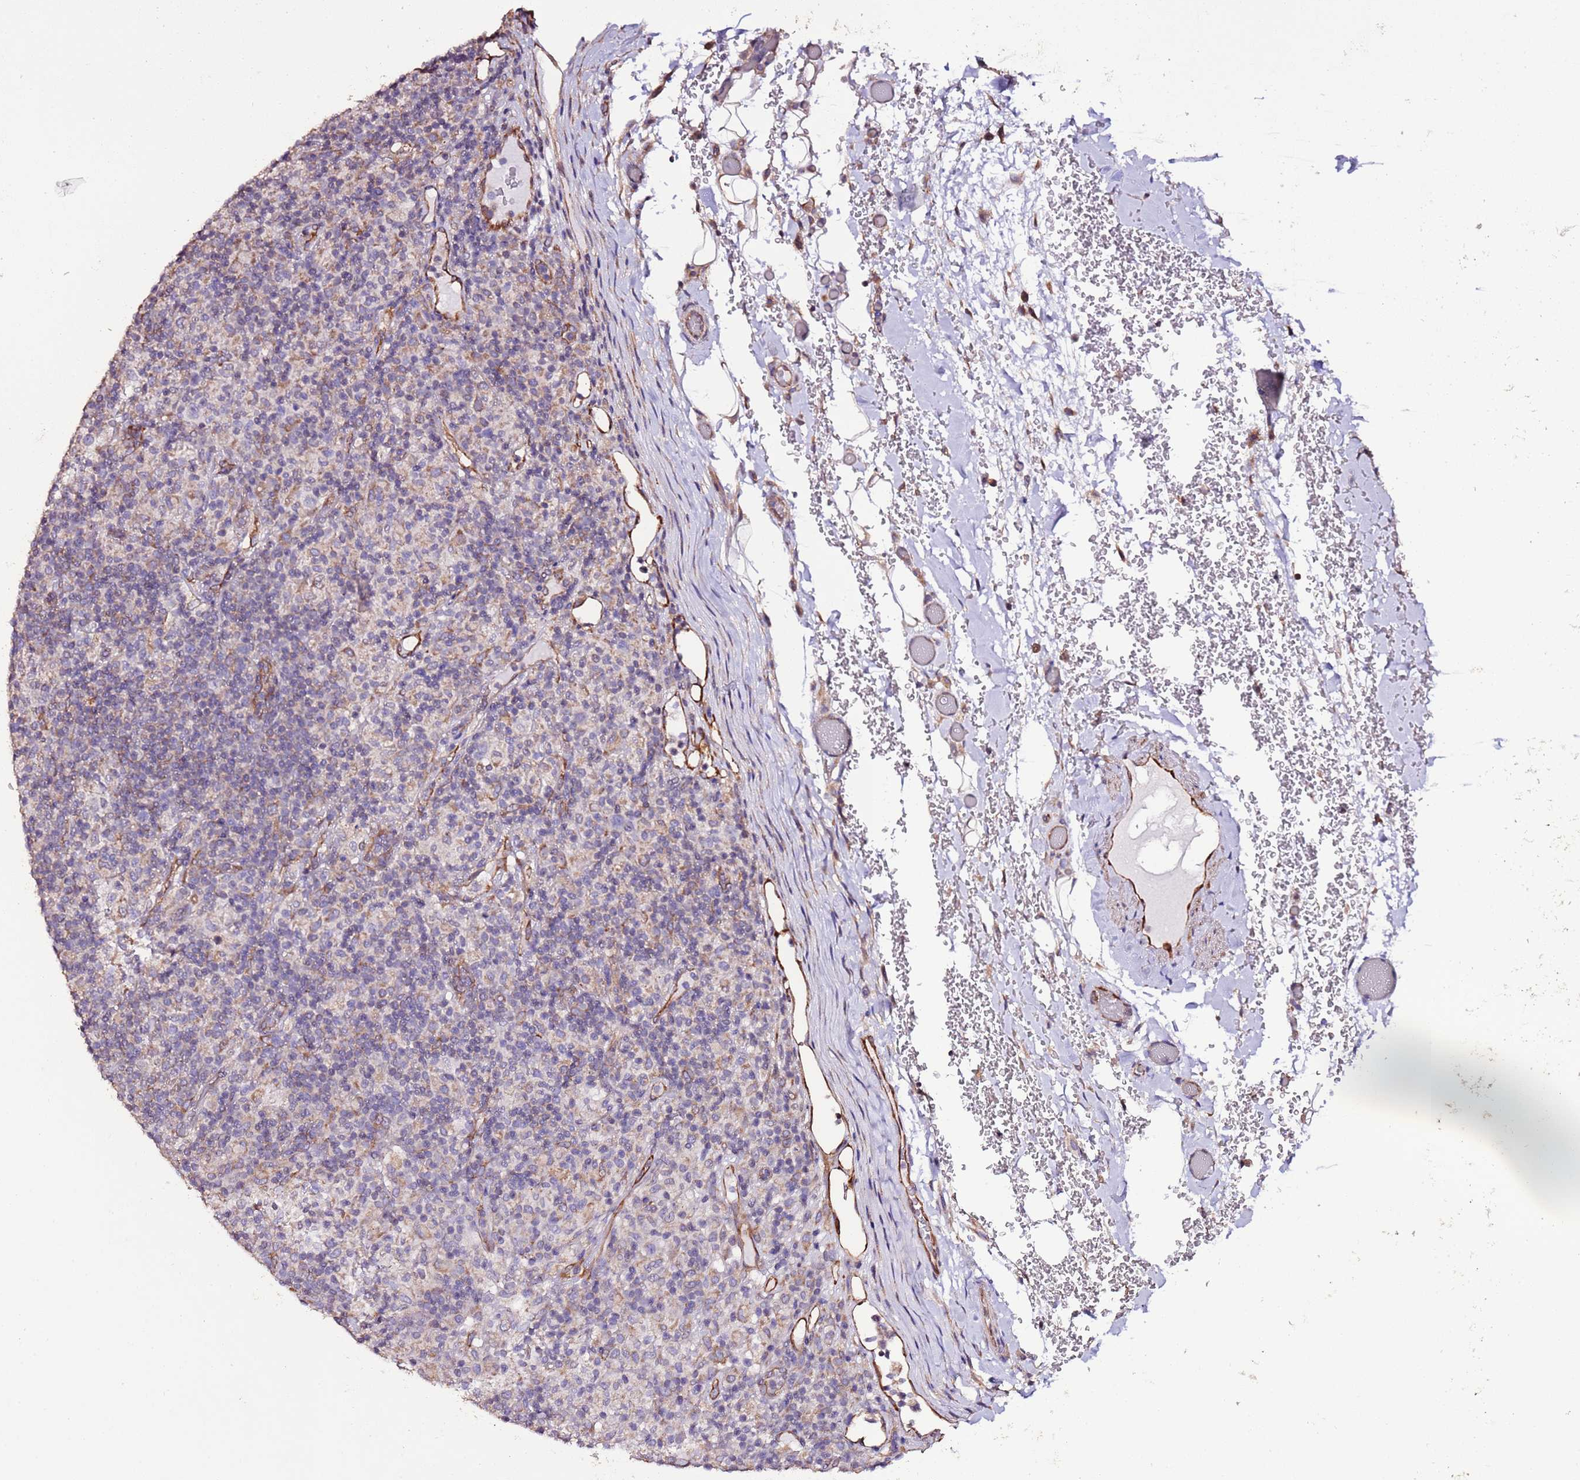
{"staining": {"intensity": "negative", "quantity": "none", "location": "none"}, "tissue": "lymphoma", "cell_type": "Tumor cells", "image_type": "cancer", "snomed": [{"axis": "morphology", "description": "Hodgkin's disease, NOS"}, {"axis": "topography", "description": "Lymph node"}], "caption": "This is an immunohistochemistry photomicrograph of lymphoma. There is no expression in tumor cells.", "gene": "SLC41A3", "patient": {"sex": "male", "age": 70}}